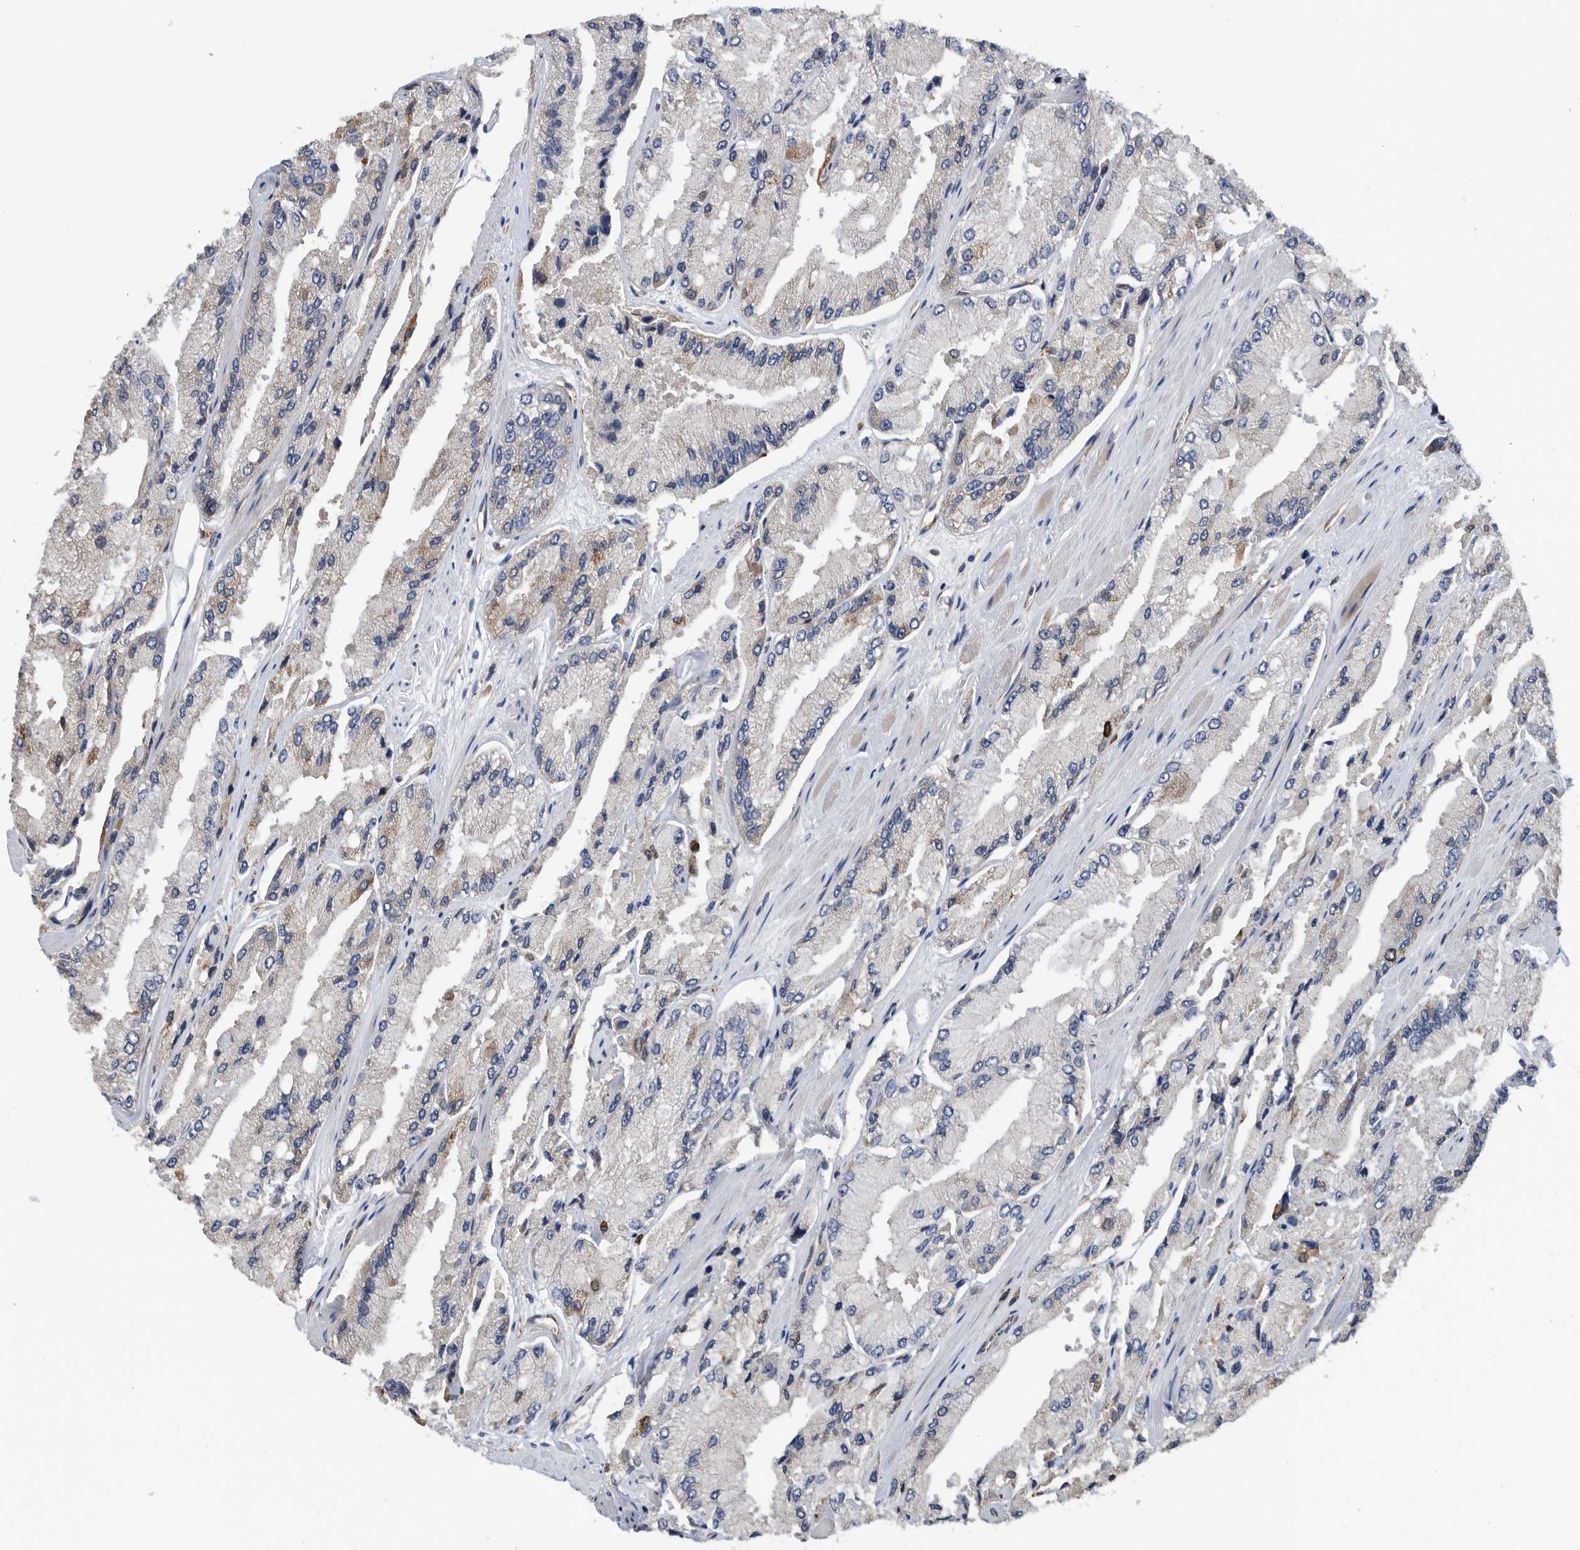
{"staining": {"intensity": "weak", "quantity": "<25%", "location": "cytoplasmic/membranous"}, "tissue": "prostate cancer", "cell_type": "Tumor cells", "image_type": "cancer", "snomed": [{"axis": "morphology", "description": "Adenocarcinoma, High grade"}, {"axis": "topography", "description": "Prostate"}], "caption": "An IHC photomicrograph of high-grade adenocarcinoma (prostate) is shown. There is no staining in tumor cells of high-grade adenocarcinoma (prostate).", "gene": "ATAD2", "patient": {"sex": "male", "age": 58}}